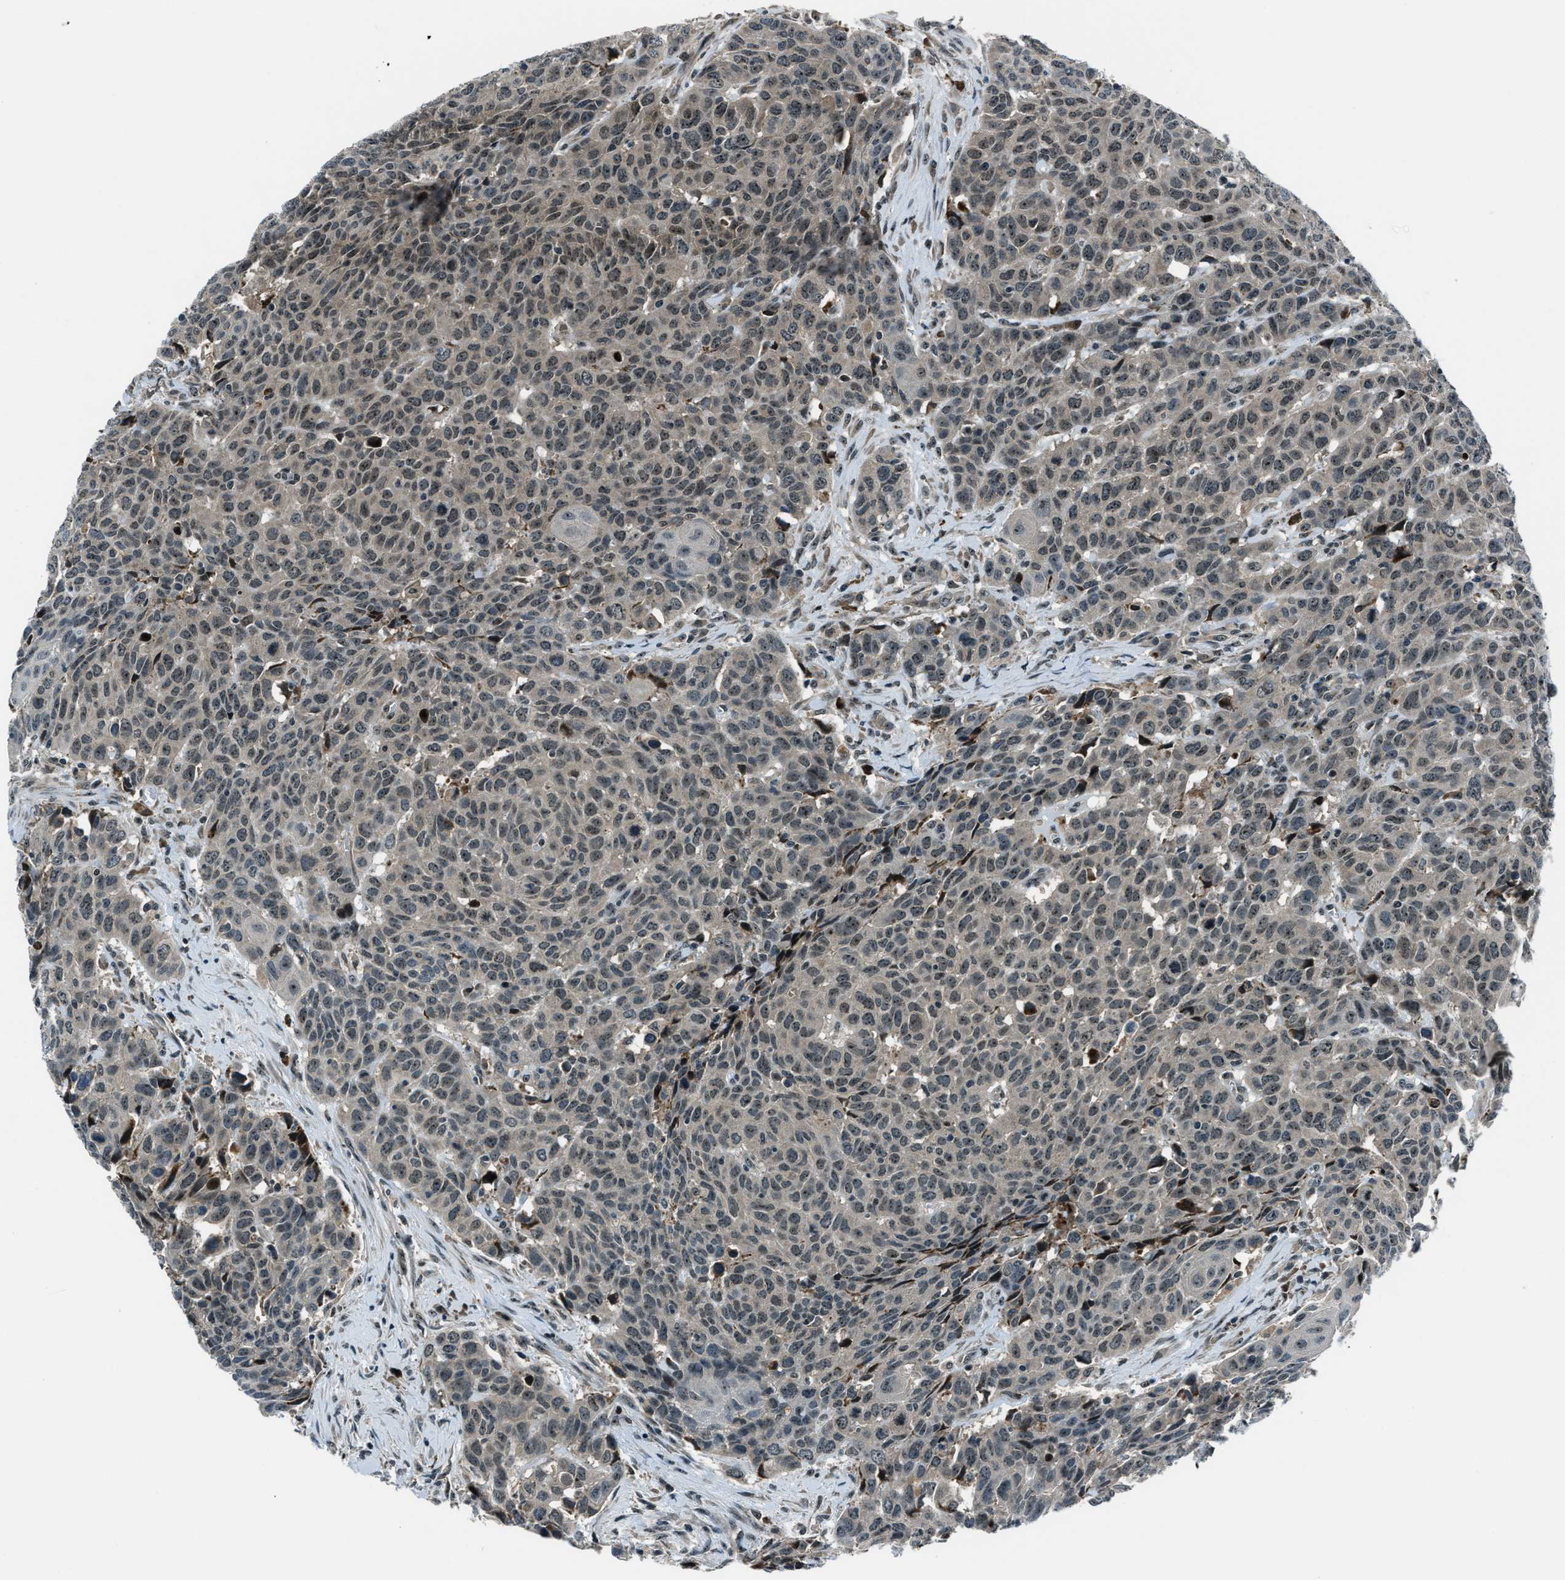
{"staining": {"intensity": "weak", "quantity": "<25%", "location": "cytoplasmic/membranous"}, "tissue": "head and neck cancer", "cell_type": "Tumor cells", "image_type": "cancer", "snomed": [{"axis": "morphology", "description": "Squamous cell carcinoma, NOS"}, {"axis": "topography", "description": "Head-Neck"}], "caption": "Tumor cells show no significant protein staining in head and neck cancer.", "gene": "ACTL9", "patient": {"sex": "male", "age": 66}}